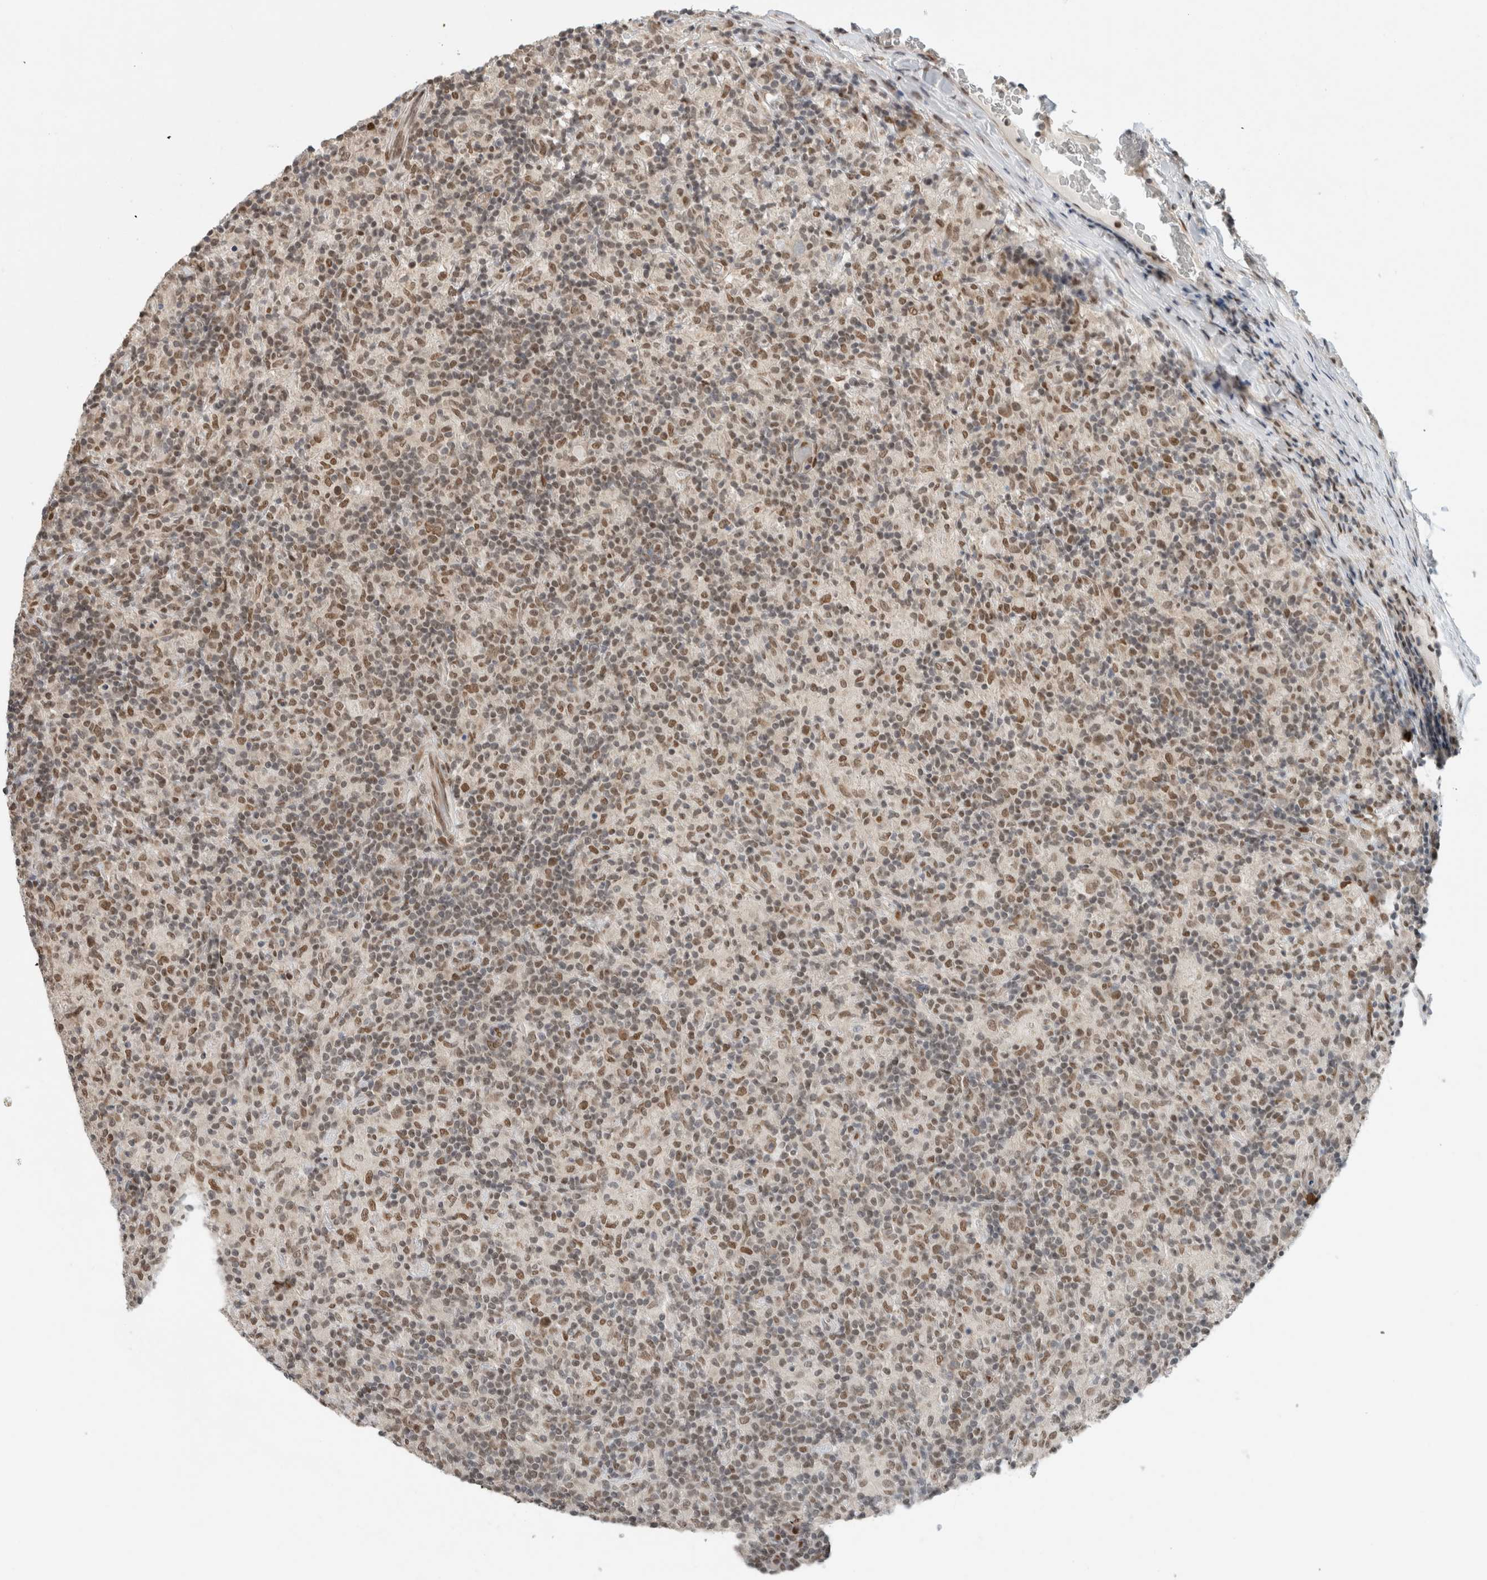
{"staining": {"intensity": "moderate", "quantity": ">75%", "location": "nuclear"}, "tissue": "lymphoma", "cell_type": "Tumor cells", "image_type": "cancer", "snomed": [{"axis": "morphology", "description": "Hodgkin's disease, NOS"}, {"axis": "topography", "description": "Lymph node"}], "caption": "IHC histopathology image of human lymphoma stained for a protein (brown), which demonstrates medium levels of moderate nuclear positivity in approximately >75% of tumor cells.", "gene": "HNRNPR", "patient": {"sex": "male", "age": 70}}